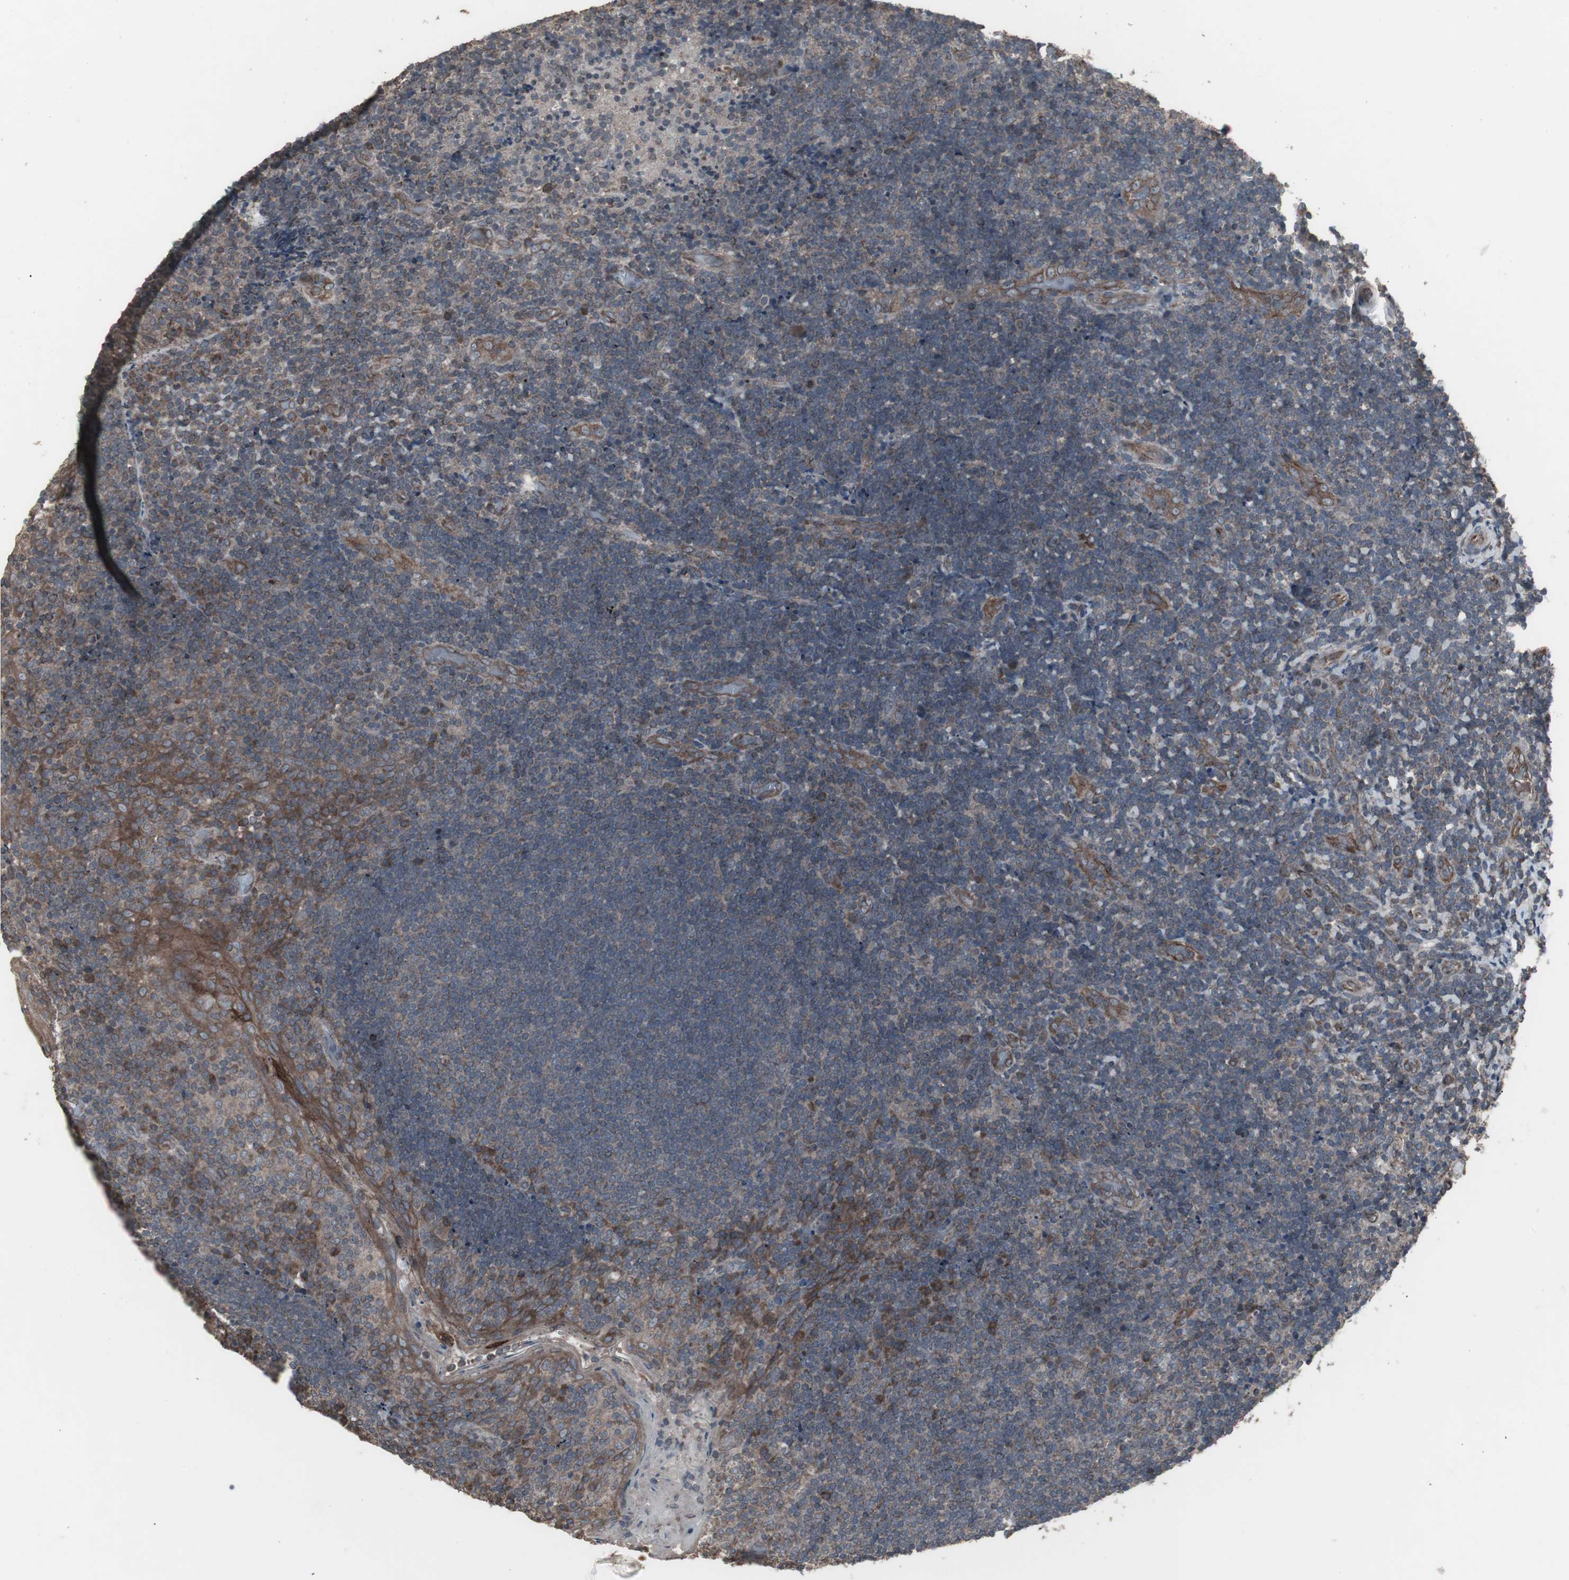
{"staining": {"intensity": "negative", "quantity": "none", "location": "none"}, "tissue": "lymphoma", "cell_type": "Tumor cells", "image_type": "cancer", "snomed": [{"axis": "morphology", "description": "Malignant lymphoma, non-Hodgkin's type, High grade"}, {"axis": "topography", "description": "Tonsil"}], "caption": "IHC of lymphoma demonstrates no staining in tumor cells.", "gene": "SSTR2", "patient": {"sex": "female", "age": 36}}